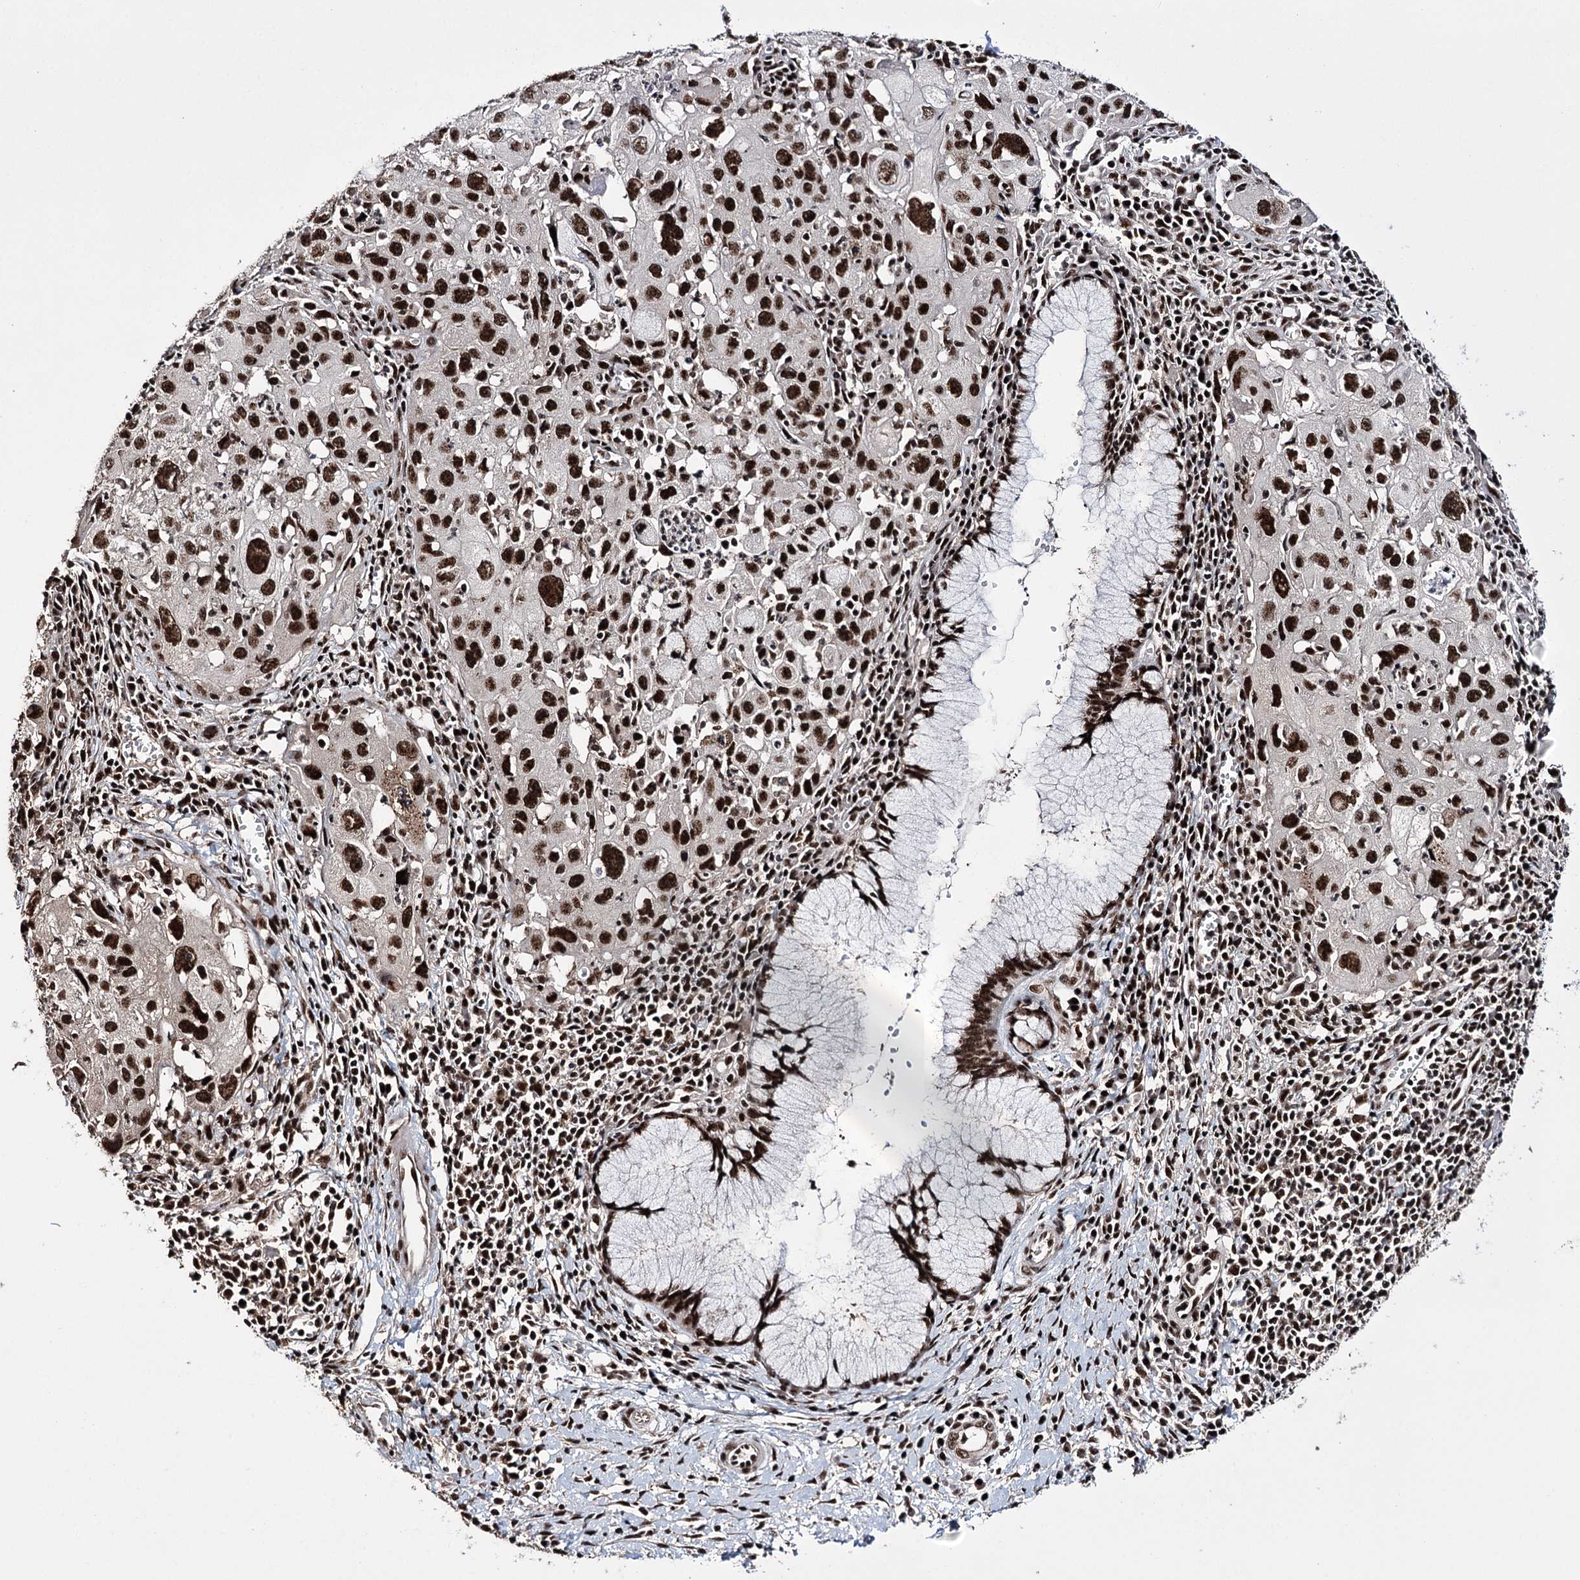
{"staining": {"intensity": "strong", "quantity": ">75%", "location": "nuclear"}, "tissue": "cervical cancer", "cell_type": "Tumor cells", "image_type": "cancer", "snomed": [{"axis": "morphology", "description": "Squamous cell carcinoma, NOS"}, {"axis": "topography", "description": "Cervix"}], "caption": "This is a photomicrograph of immunohistochemistry (IHC) staining of cervical squamous cell carcinoma, which shows strong staining in the nuclear of tumor cells.", "gene": "PRPF40A", "patient": {"sex": "female", "age": 42}}